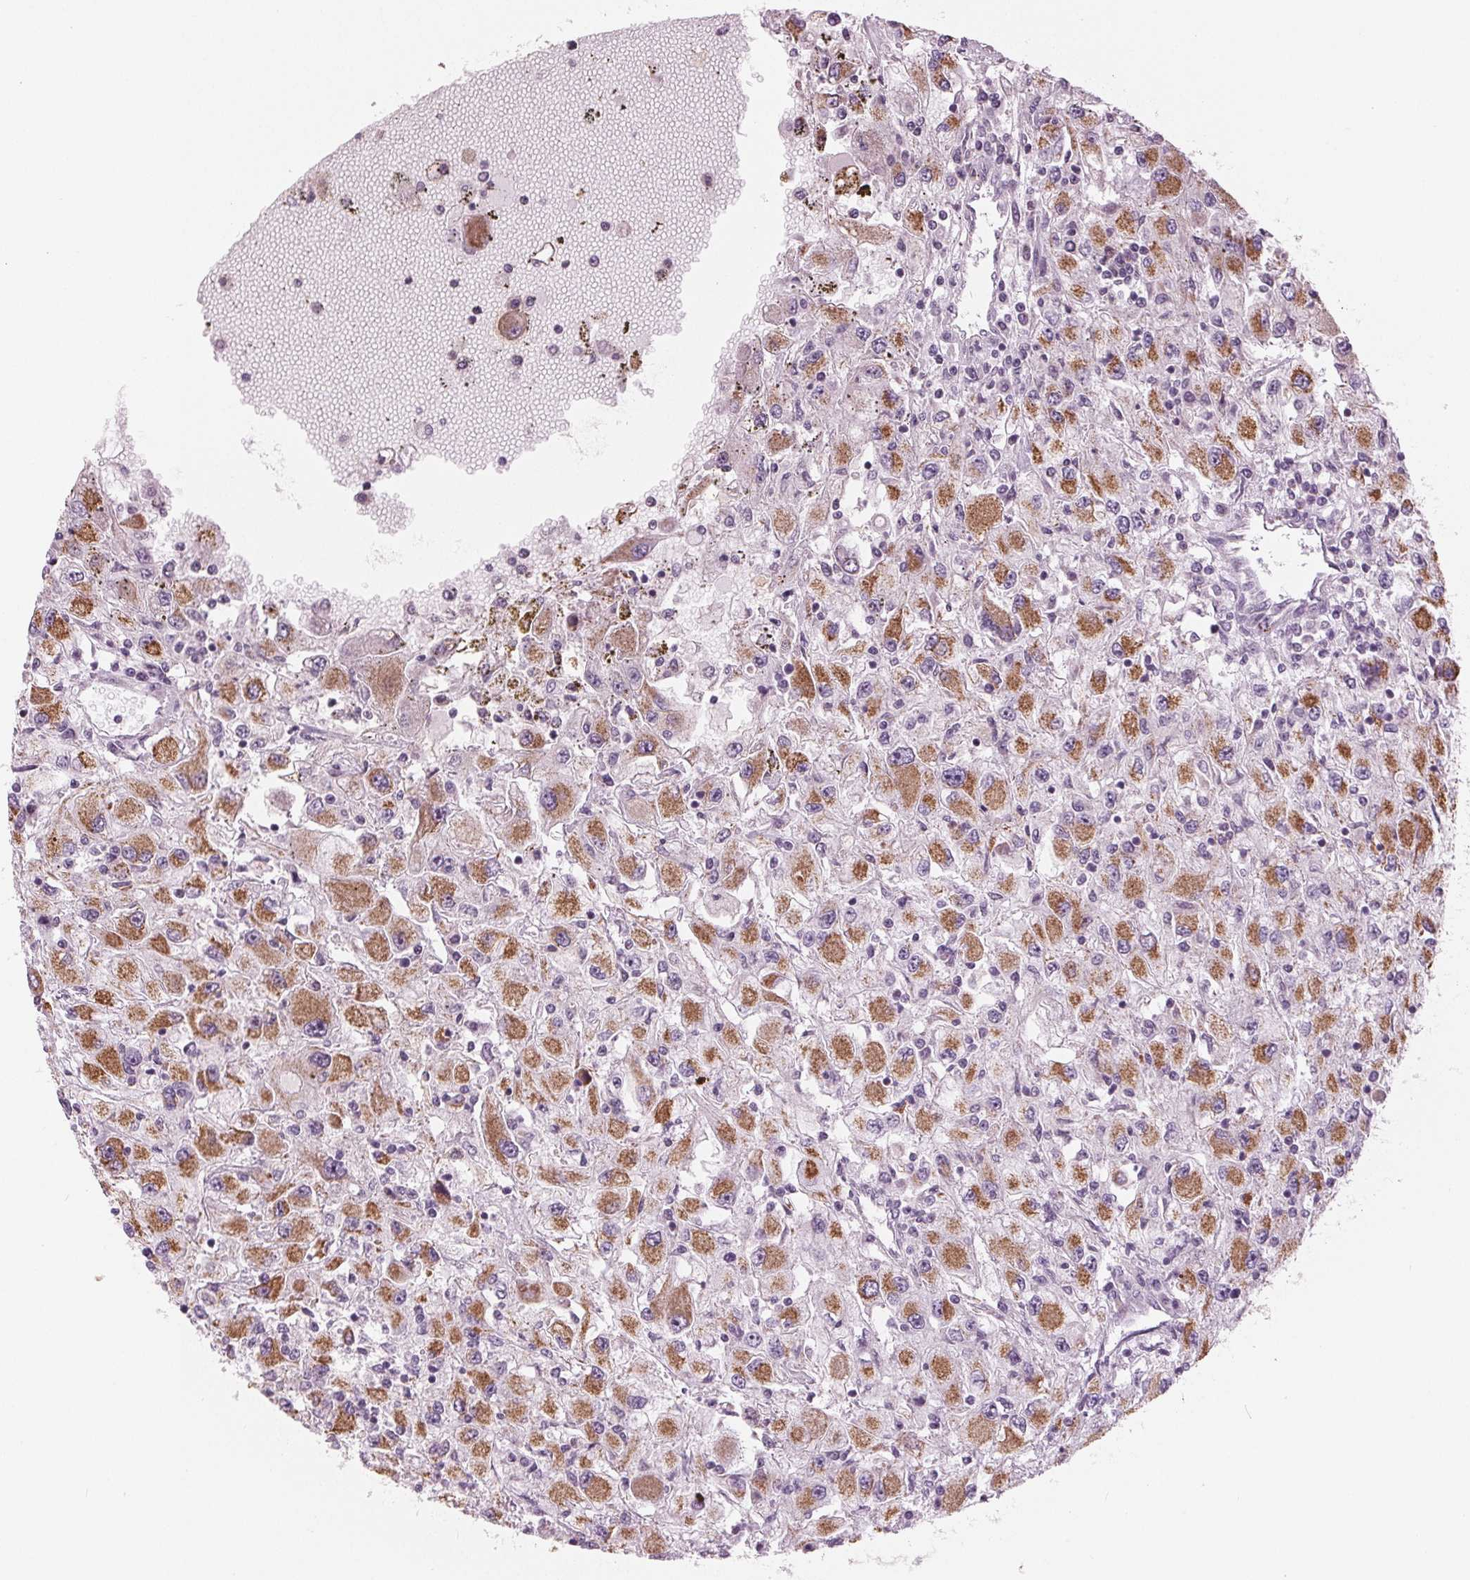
{"staining": {"intensity": "moderate", "quantity": ">75%", "location": "cytoplasmic/membranous"}, "tissue": "renal cancer", "cell_type": "Tumor cells", "image_type": "cancer", "snomed": [{"axis": "morphology", "description": "Adenocarcinoma, NOS"}, {"axis": "topography", "description": "Kidney"}], "caption": "Moderate cytoplasmic/membranous expression for a protein is present in approximately >75% of tumor cells of renal adenocarcinoma using immunohistochemistry.", "gene": "SAMD4A", "patient": {"sex": "female", "age": 67}}